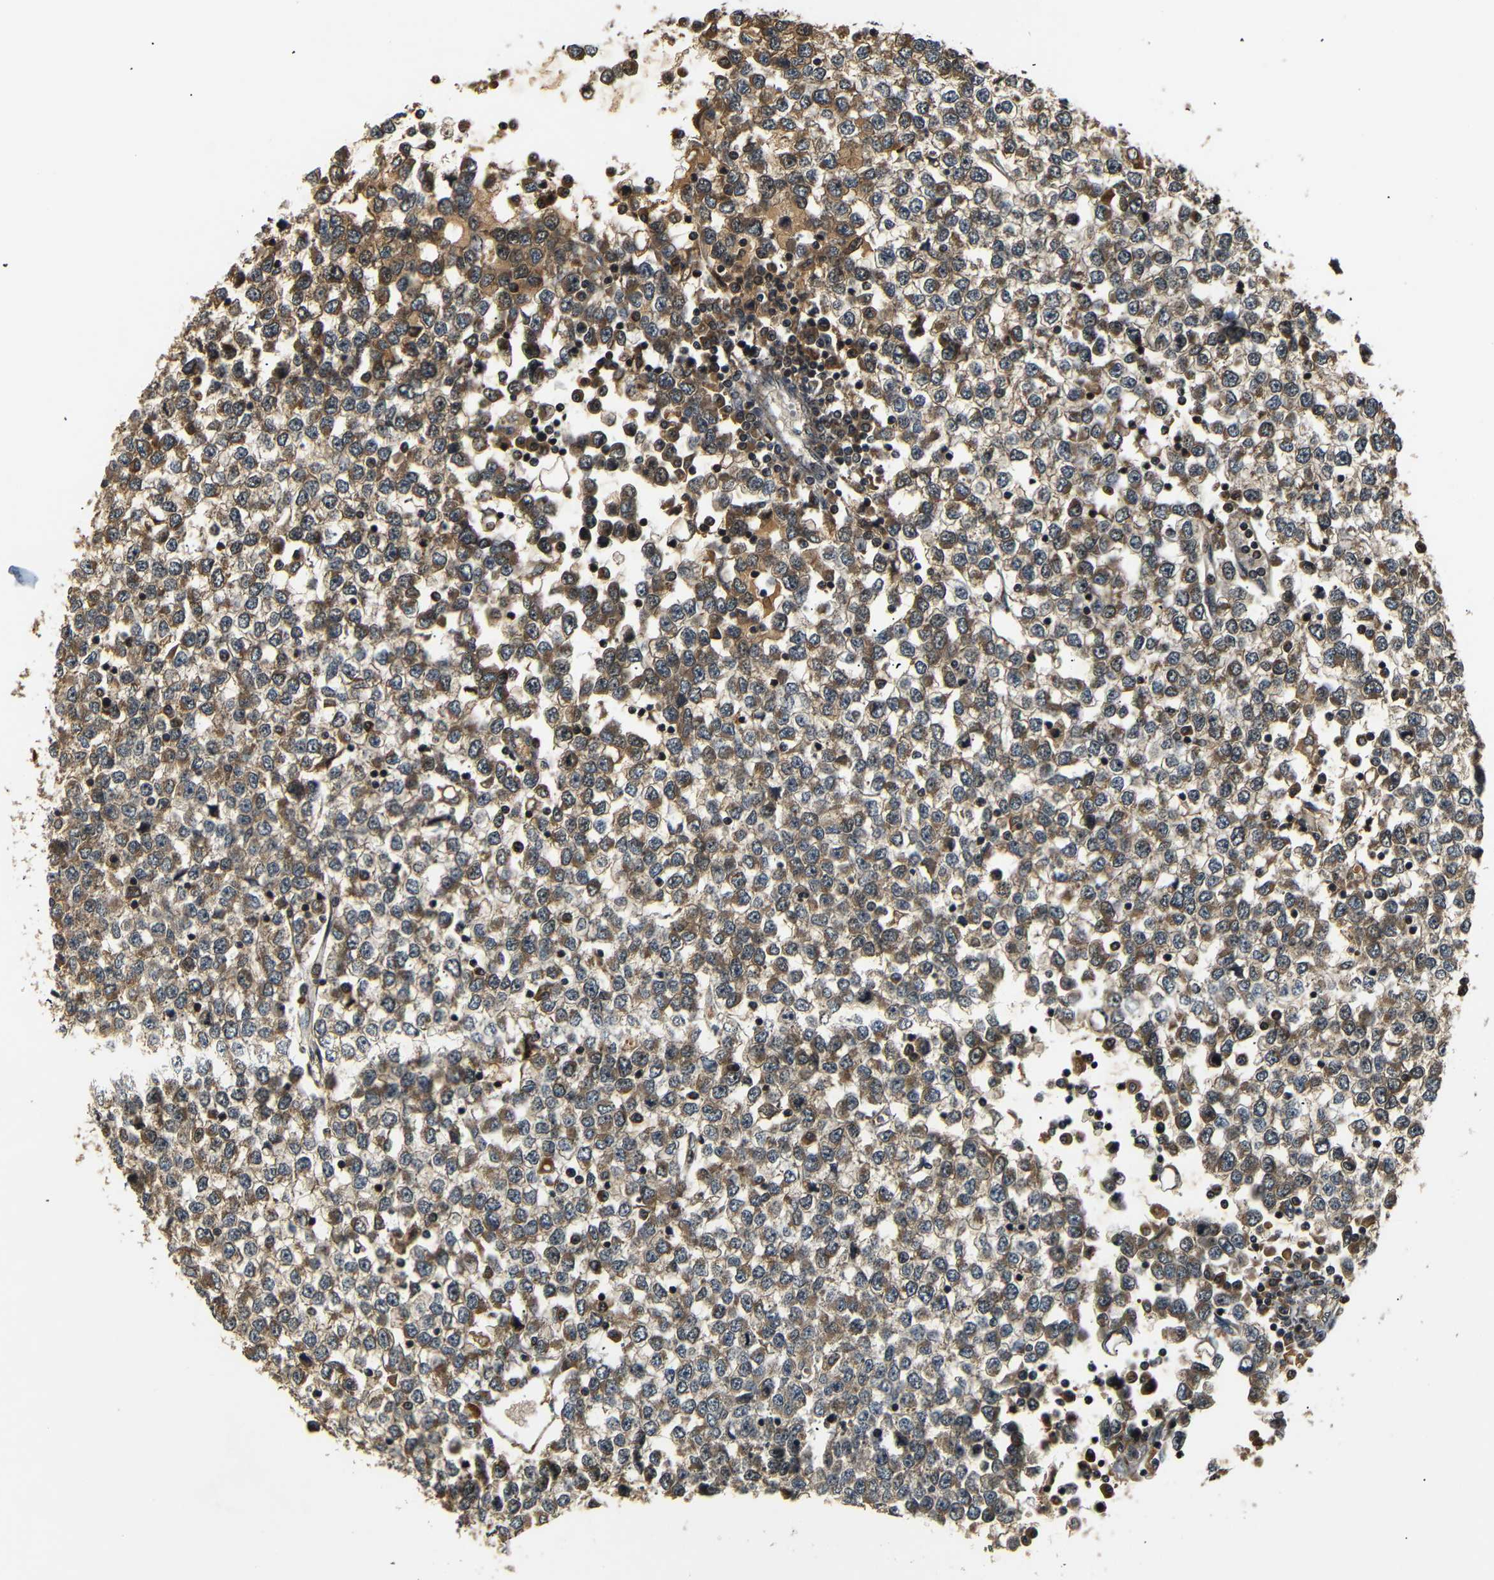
{"staining": {"intensity": "moderate", "quantity": ">75%", "location": "cytoplasmic/membranous"}, "tissue": "testis cancer", "cell_type": "Tumor cells", "image_type": "cancer", "snomed": [{"axis": "morphology", "description": "Seminoma, NOS"}, {"axis": "topography", "description": "Testis"}], "caption": "IHC of human seminoma (testis) demonstrates medium levels of moderate cytoplasmic/membranous expression in about >75% of tumor cells. (IHC, brightfield microscopy, high magnification).", "gene": "TANK", "patient": {"sex": "male", "age": 65}}